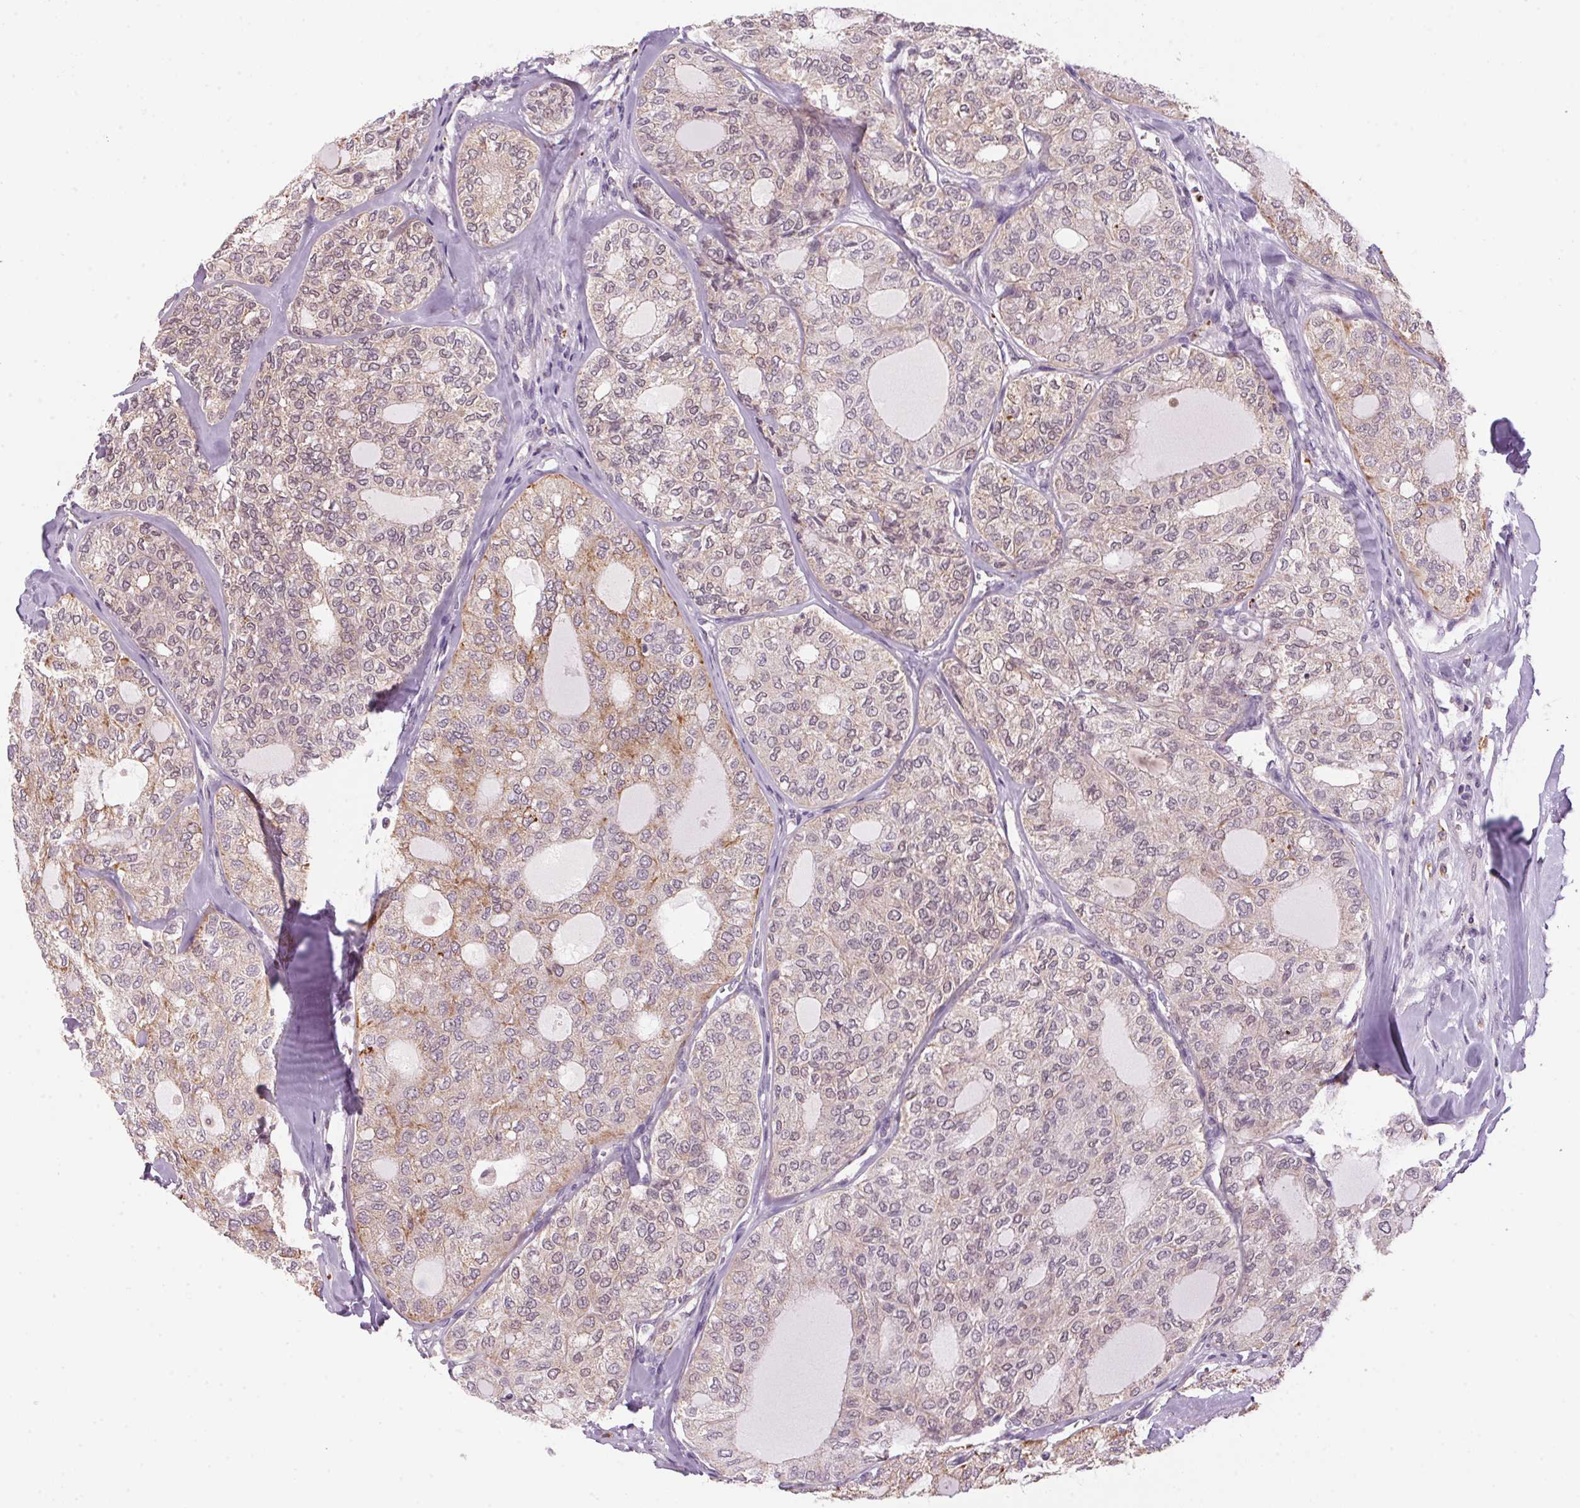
{"staining": {"intensity": "weak", "quantity": "25%-75%", "location": "cytoplasmic/membranous"}, "tissue": "thyroid cancer", "cell_type": "Tumor cells", "image_type": "cancer", "snomed": [{"axis": "morphology", "description": "Follicular adenoma carcinoma, NOS"}, {"axis": "topography", "description": "Thyroid gland"}], "caption": "Protein staining reveals weak cytoplasmic/membranous expression in approximately 25%-75% of tumor cells in thyroid follicular adenoma carcinoma.", "gene": "ADH5", "patient": {"sex": "male", "age": 75}}